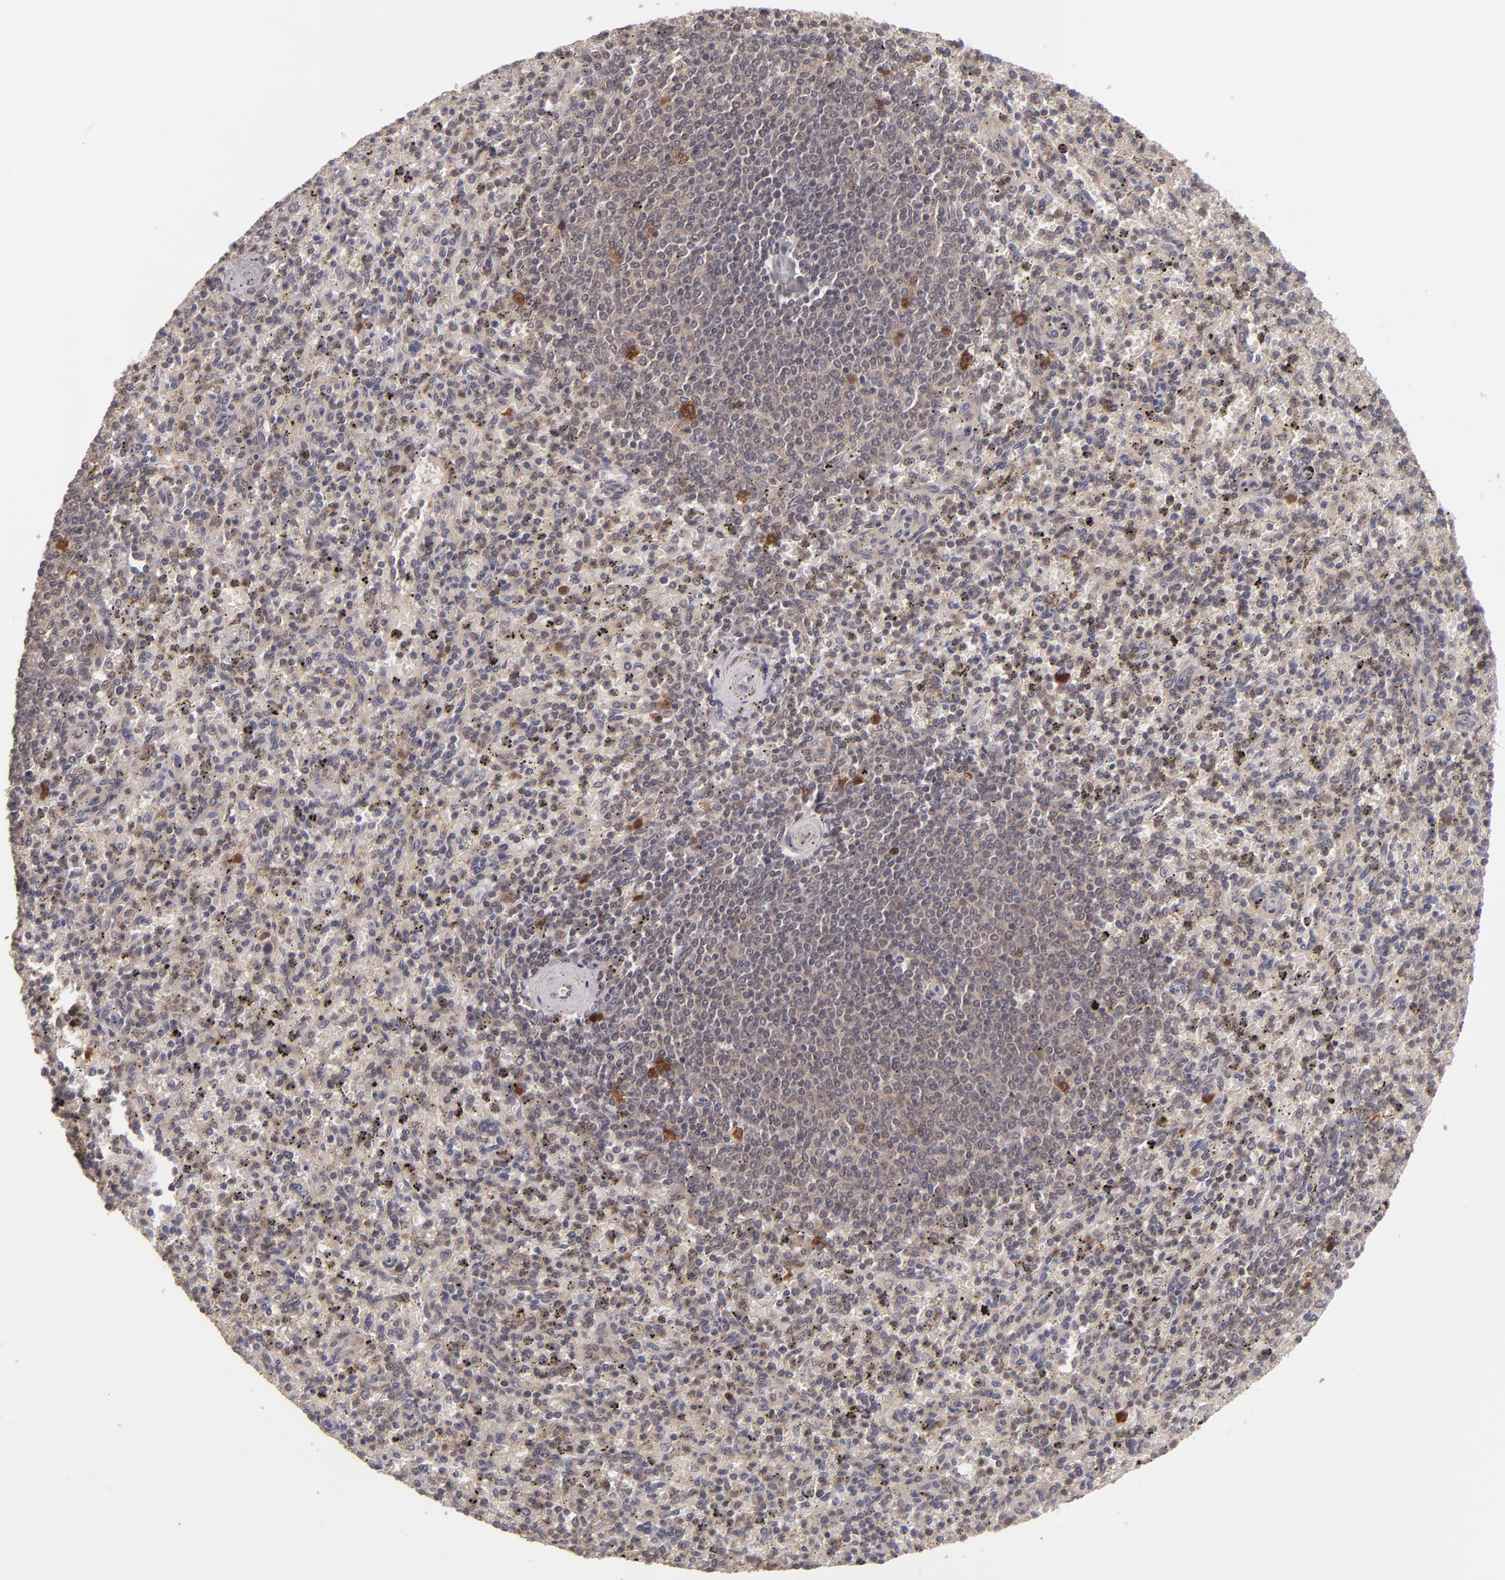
{"staining": {"intensity": "weak", "quantity": ">75%", "location": "cytoplasmic/membranous,nuclear"}, "tissue": "spleen", "cell_type": "Cells in red pulp", "image_type": "normal", "snomed": [{"axis": "morphology", "description": "Normal tissue, NOS"}, {"axis": "topography", "description": "Spleen"}], "caption": "DAB immunohistochemical staining of unremarkable spleen demonstrates weak cytoplasmic/membranous,nuclear protein positivity in about >75% of cells in red pulp.", "gene": "TYMS", "patient": {"sex": "male", "age": 72}}